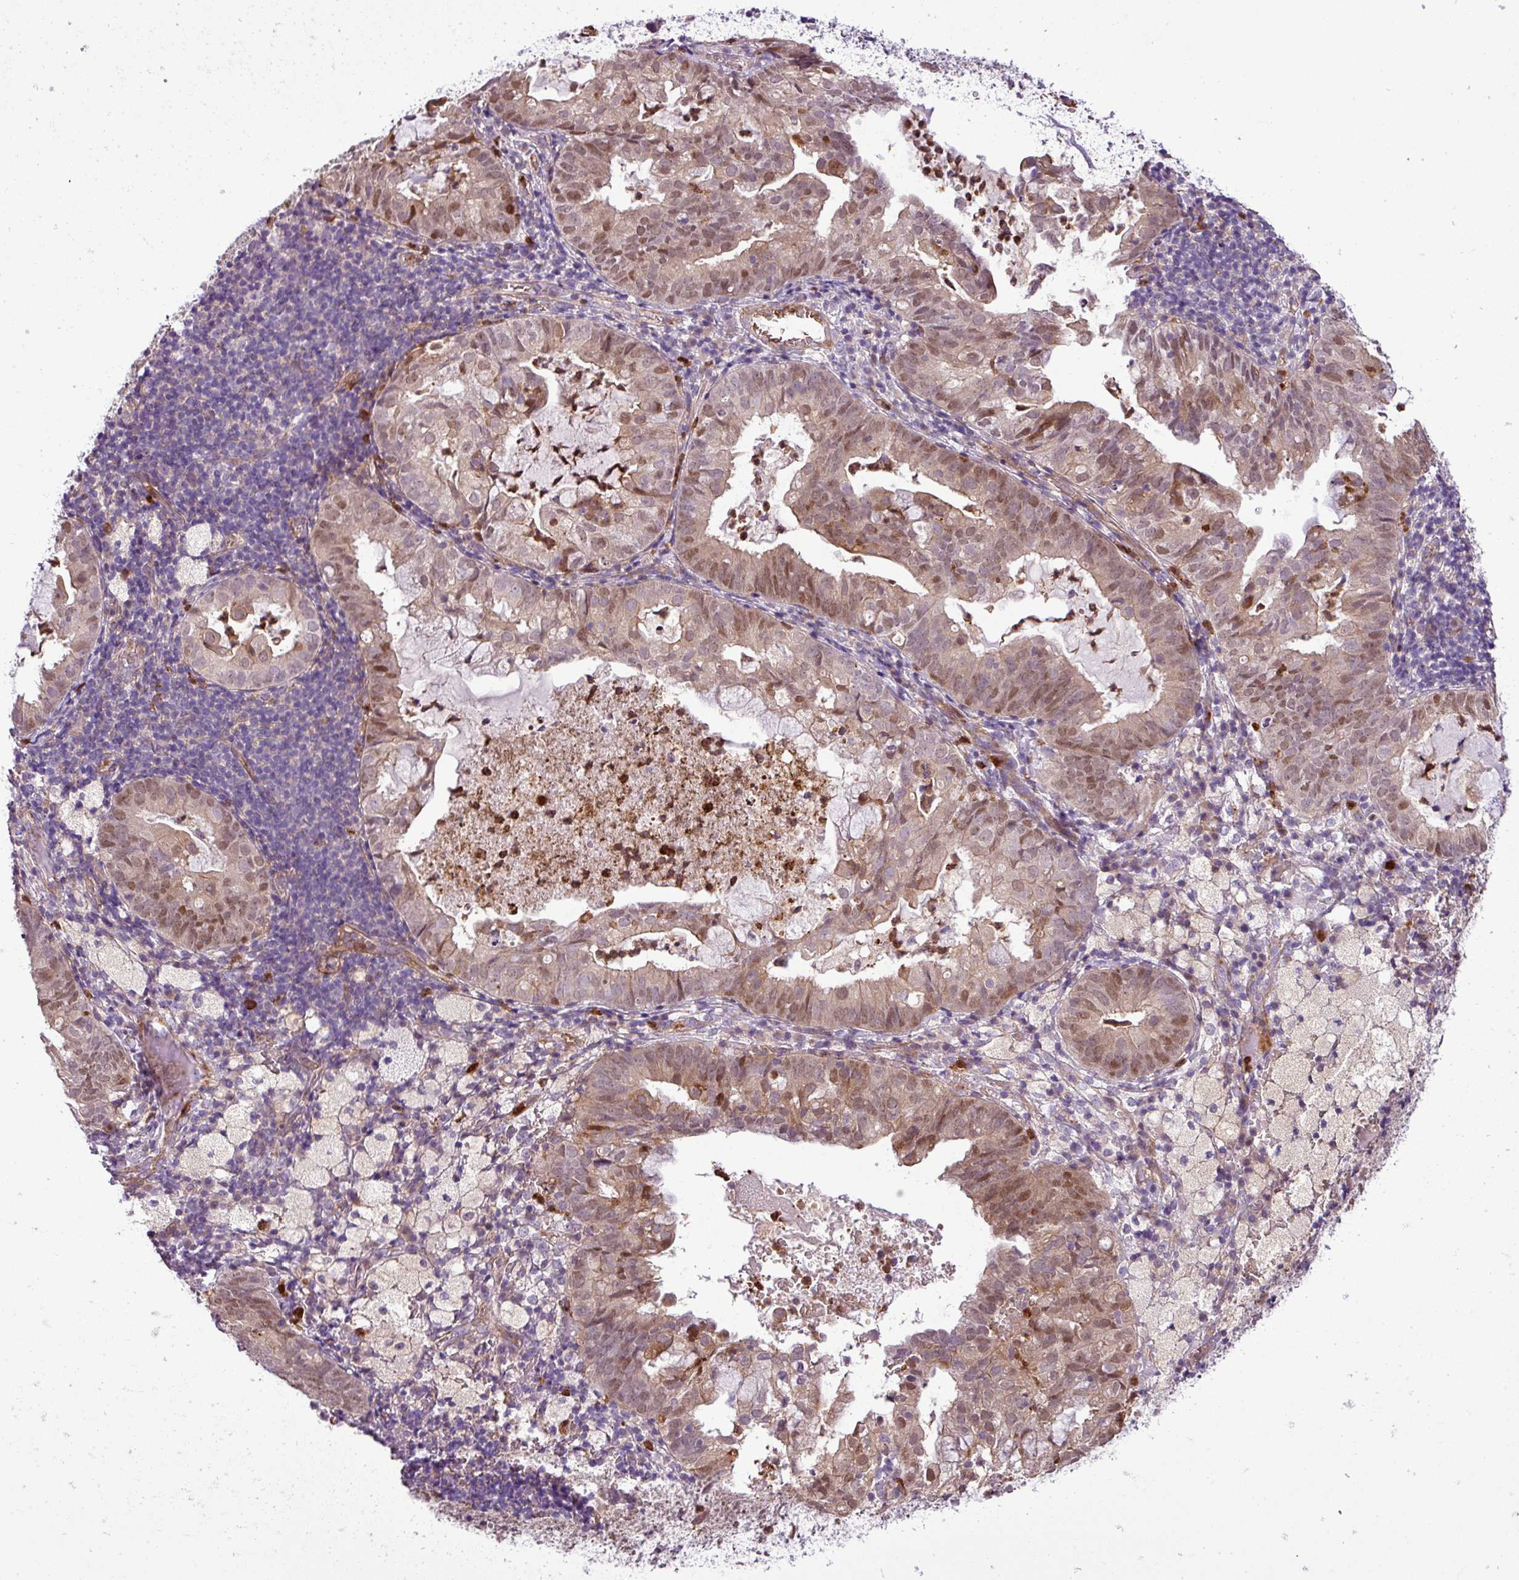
{"staining": {"intensity": "moderate", "quantity": ">75%", "location": "cytoplasmic/membranous,nuclear"}, "tissue": "endometrial cancer", "cell_type": "Tumor cells", "image_type": "cancer", "snomed": [{"axis": "morphology", "description": "Adenocarcinoma, NOS"}, {"axis": "topography", "description": "Endometrium"}], "caption": "This is a histology image of IHC staining of endometrial cancer (adenocarcinoma), which shows moderate expression in the cytoplasmic/membranous and nuclear of tumor cells.", "gene": "NBEAL2", "patient": {"sex": "female", "age": 80}}